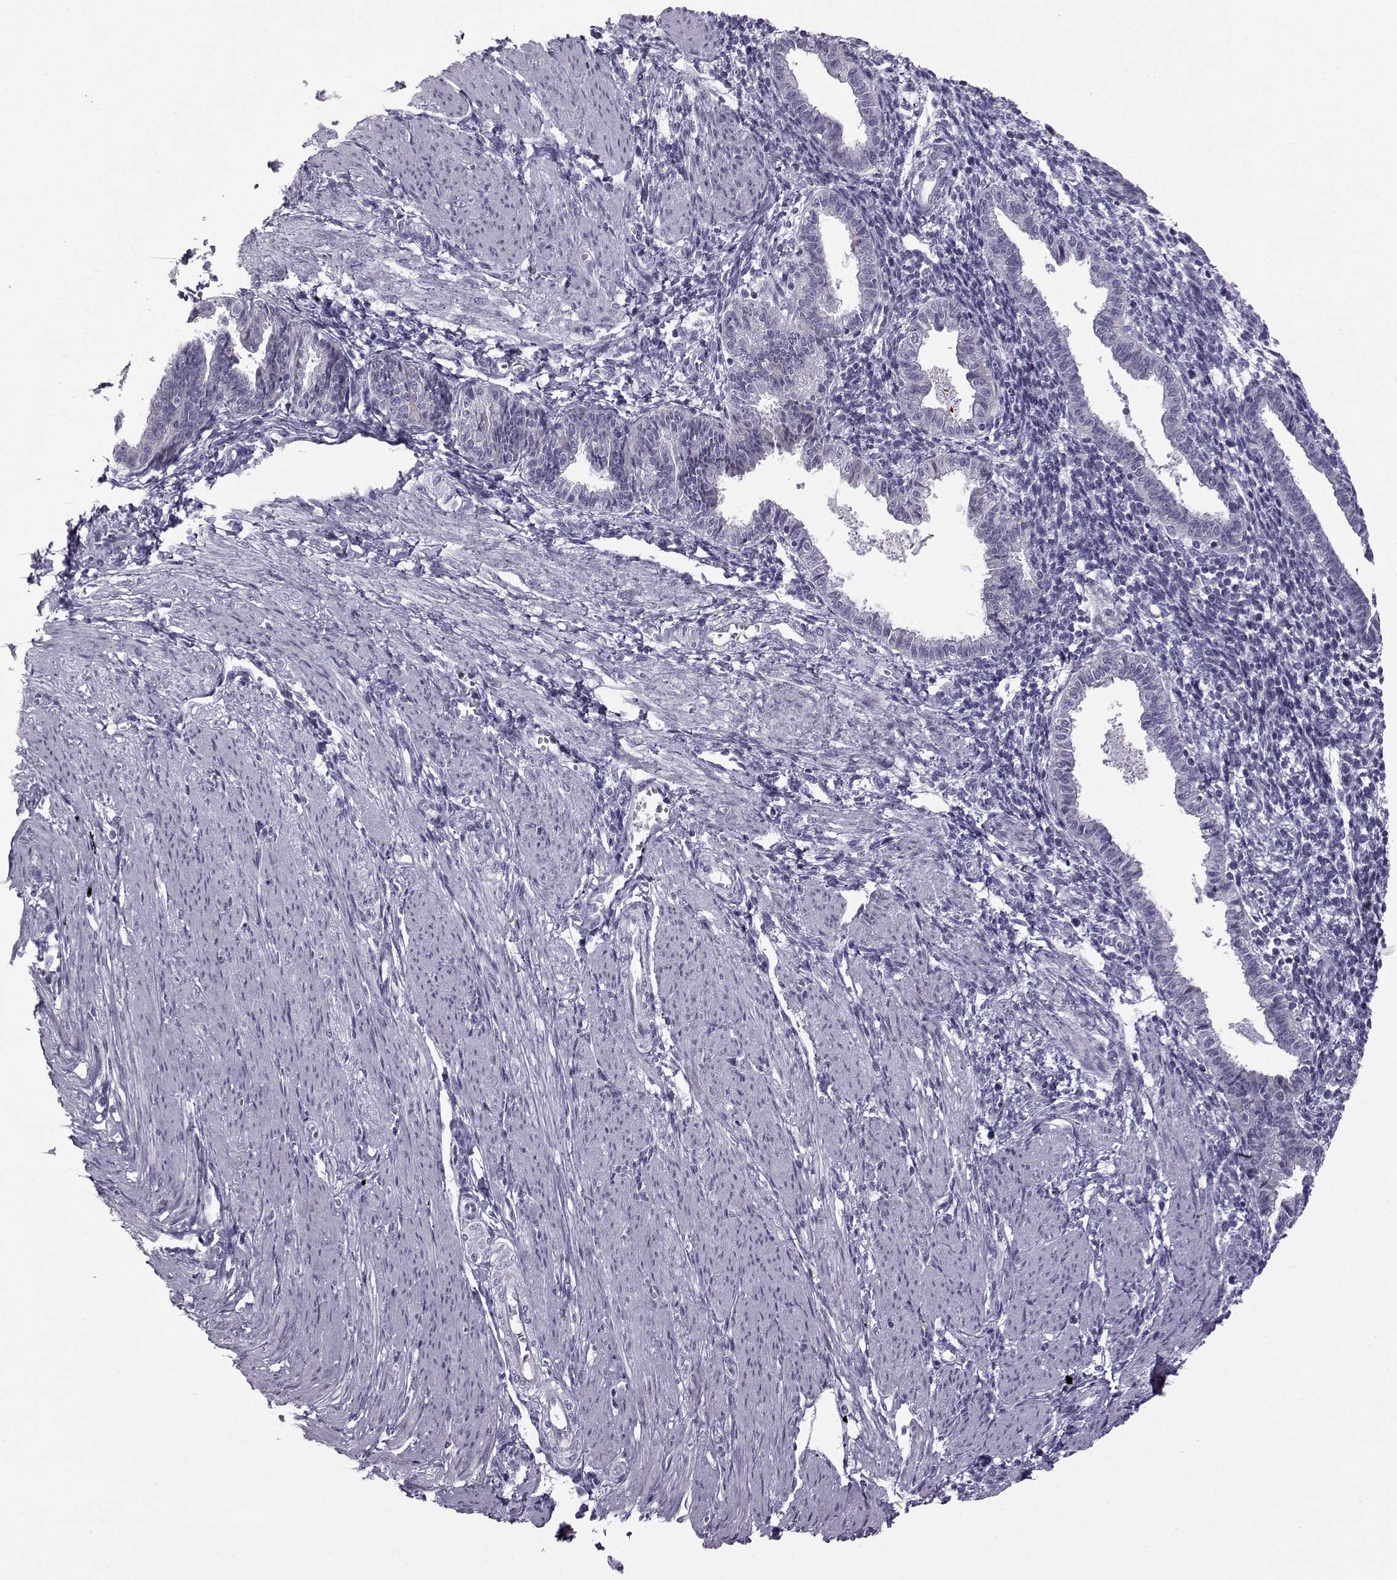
{"staining": {"intensity": "negative", "quantity": "none", "location": "none"}, "tissue": "endometrium", "cell_type": "Cells in endometrial stroma", "image_type": "normal", "snomed": [{"axis": "morphology", "description": "Normal tissue, NOS"}, {"axis": "topography", "description": "Endometrium"}], "caption": "High magnification brightfield microscopy of normal endometrium stained with DAB (brown) and counterstained with hematoxylin (blue): cells in endometrial stroma show no significant expression. (DAB immunohistochemistry with hematoxylin counter stain).", "gene": "DMRT3", "patient": {"sex": "female", "age": 37}}